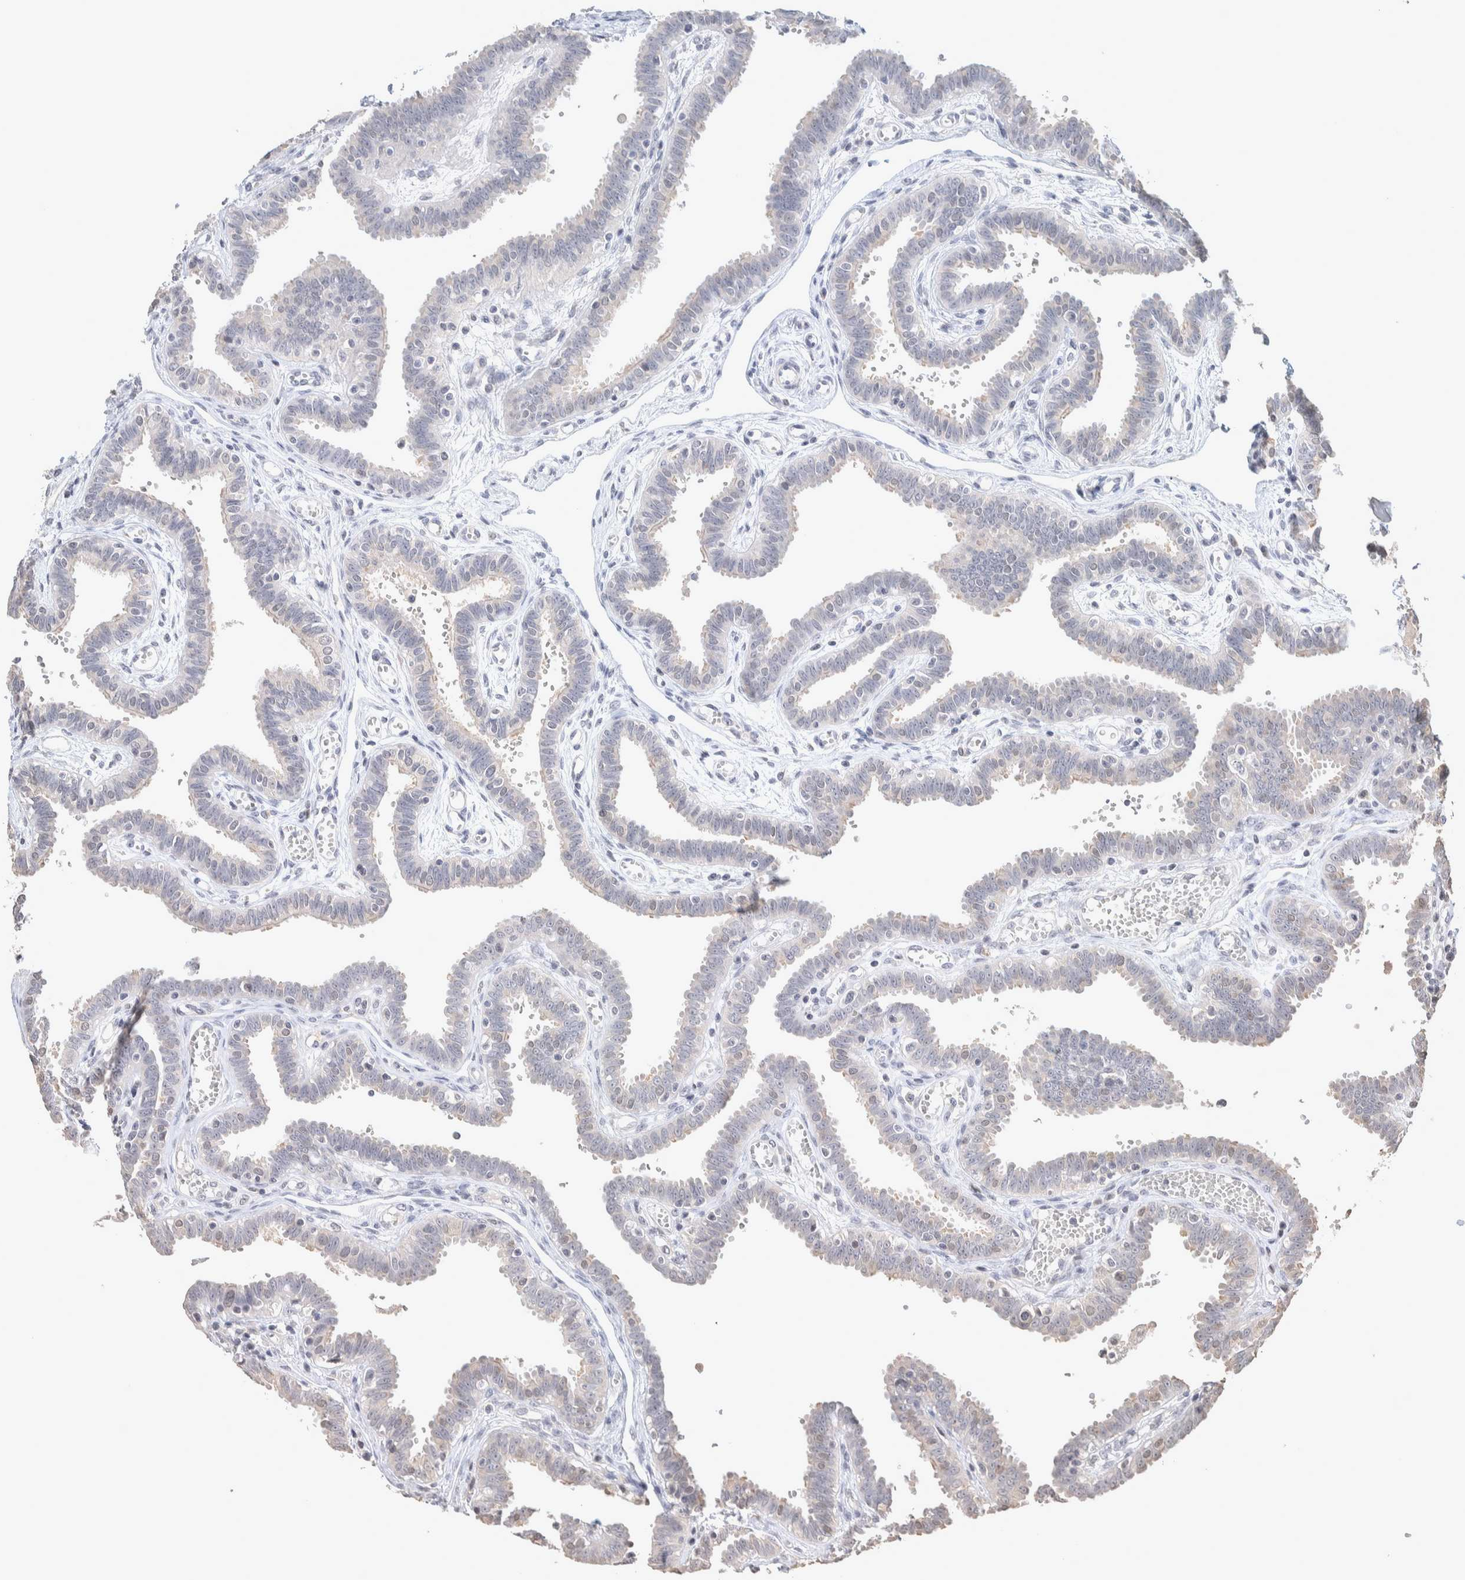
{"staining": {"intensity": "weak", "quantity": "<25%", "location": "cytoplasmic/membranous"}, "tissue": "fallopian tube", "cell_type": "Glandular cells", "image_type": "normal", "snomed": [{"axis": "morphology", "description": "Normal tissue, NOS"}, {"axis": "topography", "description": "Fallopian tube"}], "caption": "The histopathology image reveals no staining of glandular cells in normal fallopian tube. (DAB (3,3'-diaminobenzidine) IHC with hematoxylin counter stain).", "gene": "CRAT", "patient": {"sex": "female", "age": 32}}